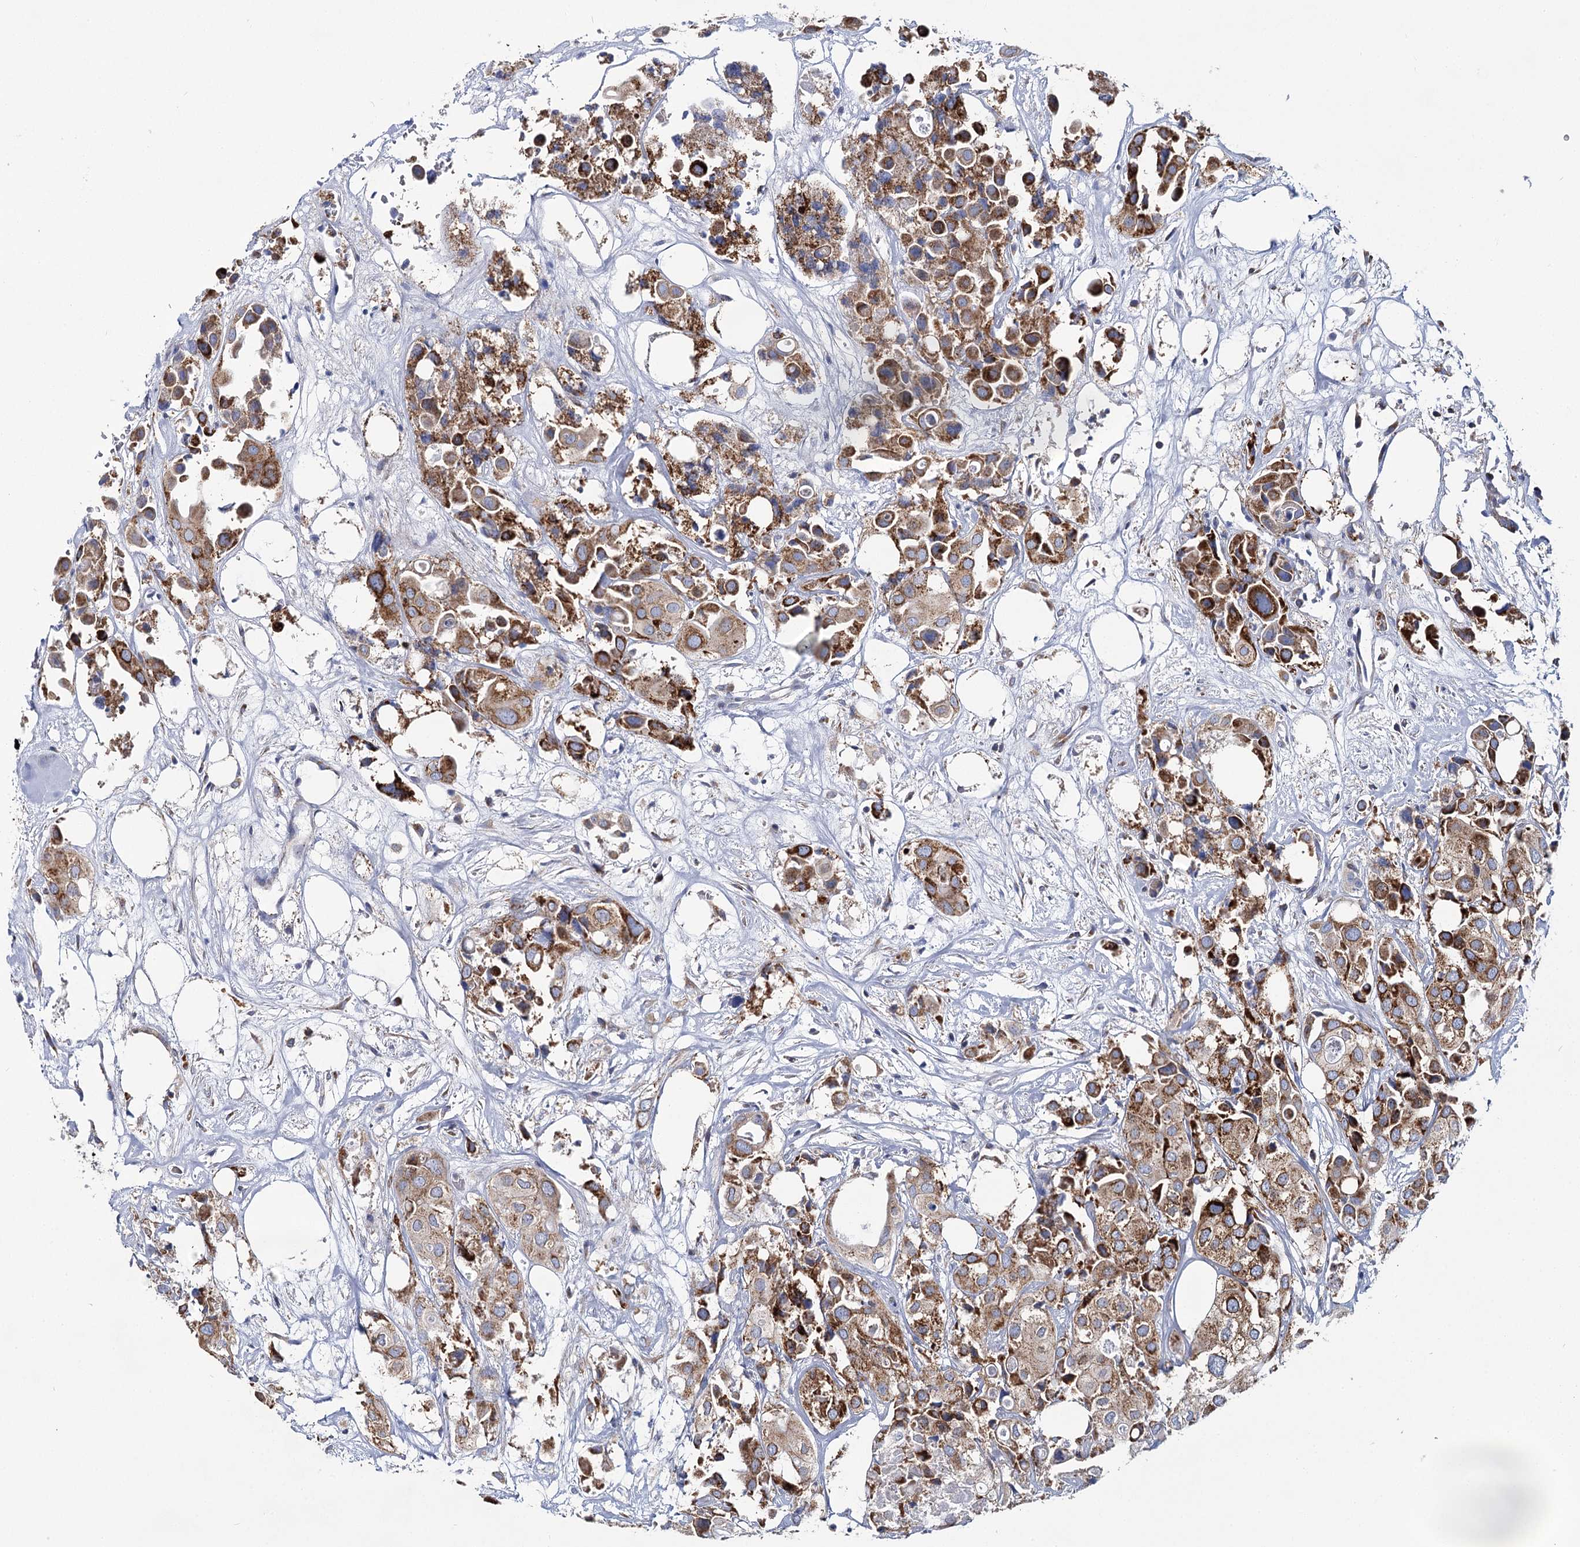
{"staining": {"intensity": "moderate", "quantity": ">75%", "location": "cytoplasmic/membranous"}, "tissue": "urothelial cancer", "cell_type": "Tumor cells", "image_type": "cancer", "snomed": [{"axis": "morphology", "description": "Urothelial carcinoma, High grade"}, {"axis": "topography", "description": "Urinary bladder"}], "caption": "Tumor cells reveal medium levels of moderate cytoplasmic/membranous staining in approximately >75% of cells in human urothelial carcinoma (high-grade). (Brightfield microscopy of DAB IHC at high magnification).", "gene": "THUMPD3", "patient": {"sex": "male", "age": 64}}